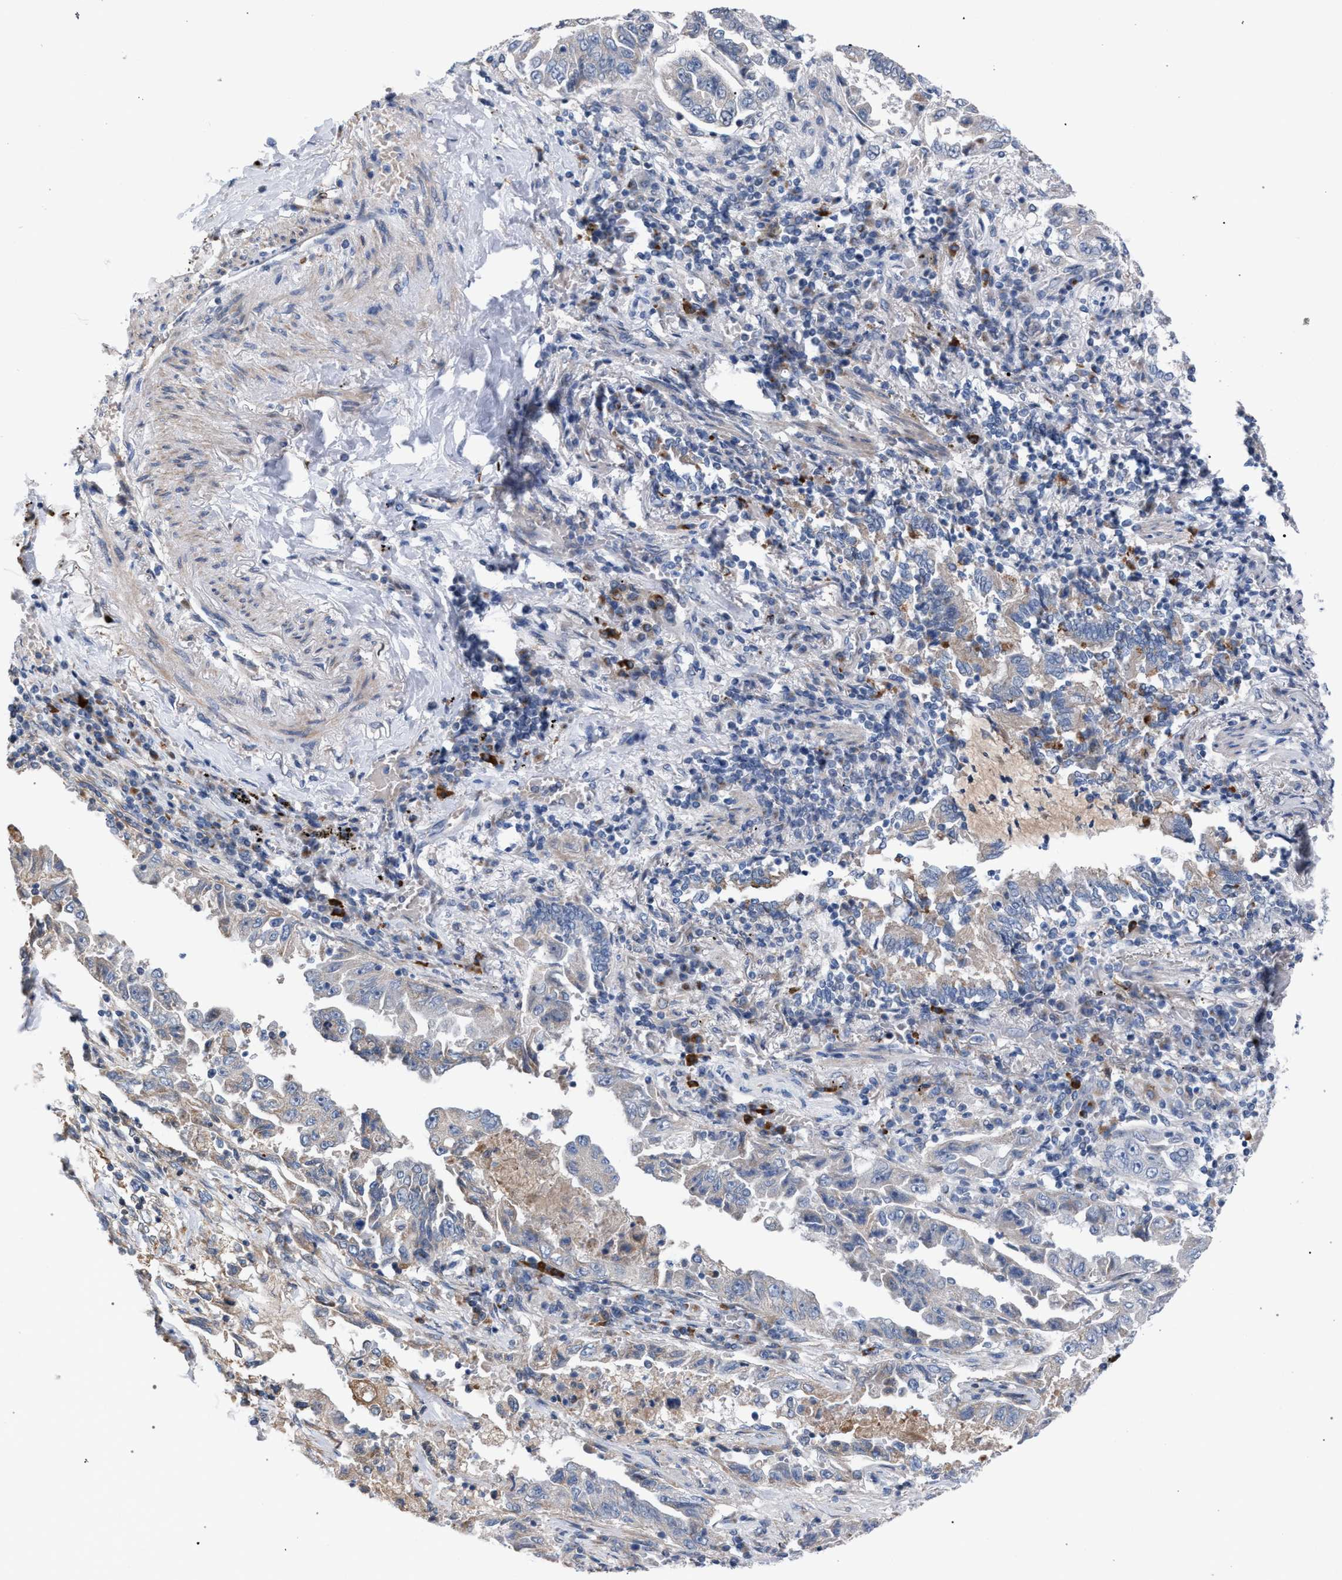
{"staining": {"intensity": "negative", "quantity": "none", "location": "none"}, "tissue": "lung cancer", "cell_type": "Tumor cells", "image_type": "cancer", "snomed": [{"axis": "morphology", "description": "Adenocarcinoma, NOS"}, {"axis": "topography", "description": "Lung"}], "caption": "A micrograph of human adenocarcinoma (lung) is negative for staining in tumor cells.", "gene": "RNF135", "patient": {"sex": "female", "age": 51}}